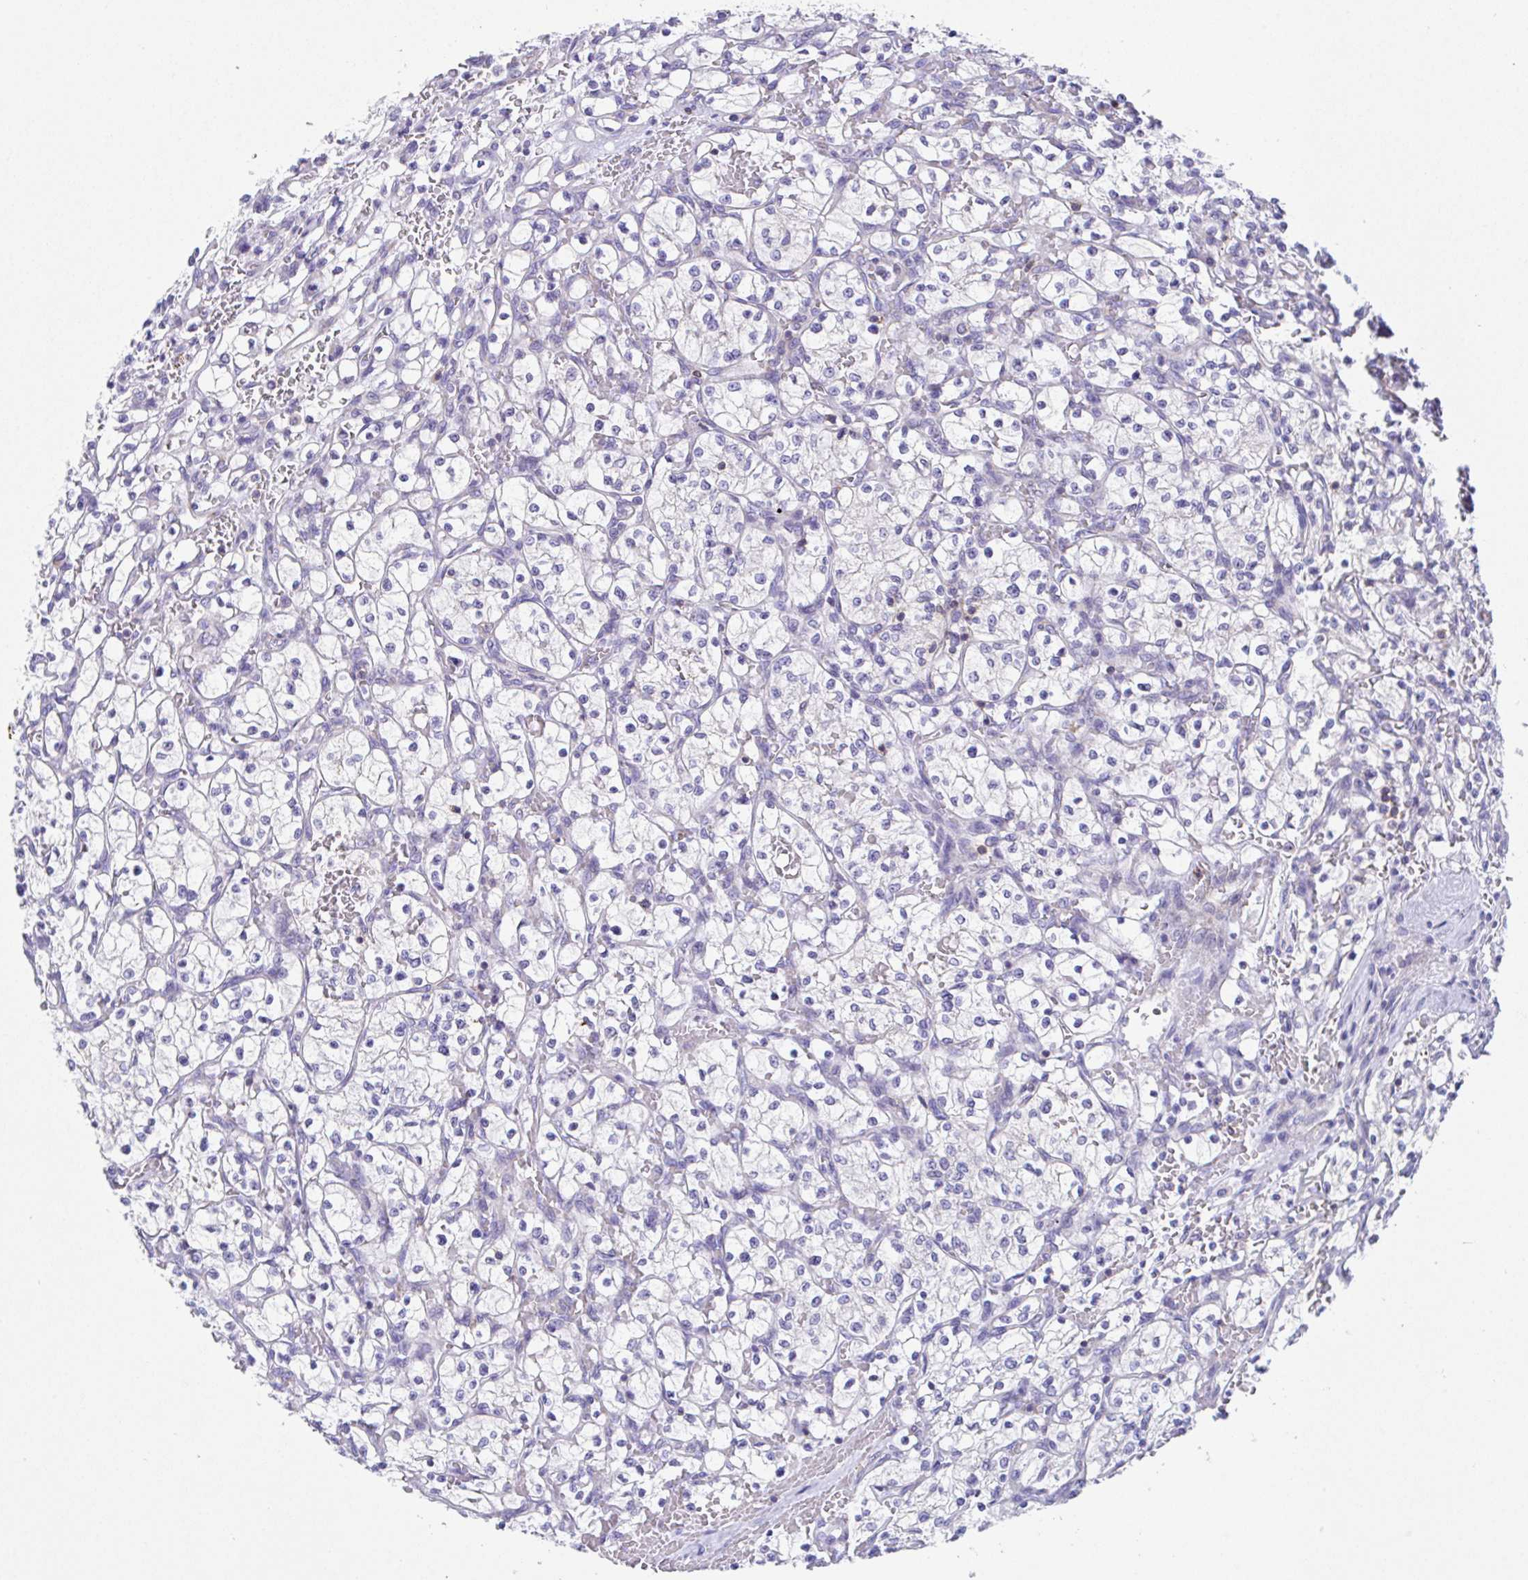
{"staining": {"intensity": "negative", "quantity": "none", "location": "none"}, "tissue": "renal cancer", "cell_type": "Tumor cells", "image_type": "cancer", "snomed": [{"axis": "morphology", "description": "Adenocarcinoma, NOS"}, {"axis": "topography", "description": "Kidney"}], "caption": "The photomicrograph displays no significant expression in tumor cells of renal adenocarcinoma.", "gene": "MIA3", "patient": {"sex": "female", "age": 64}}